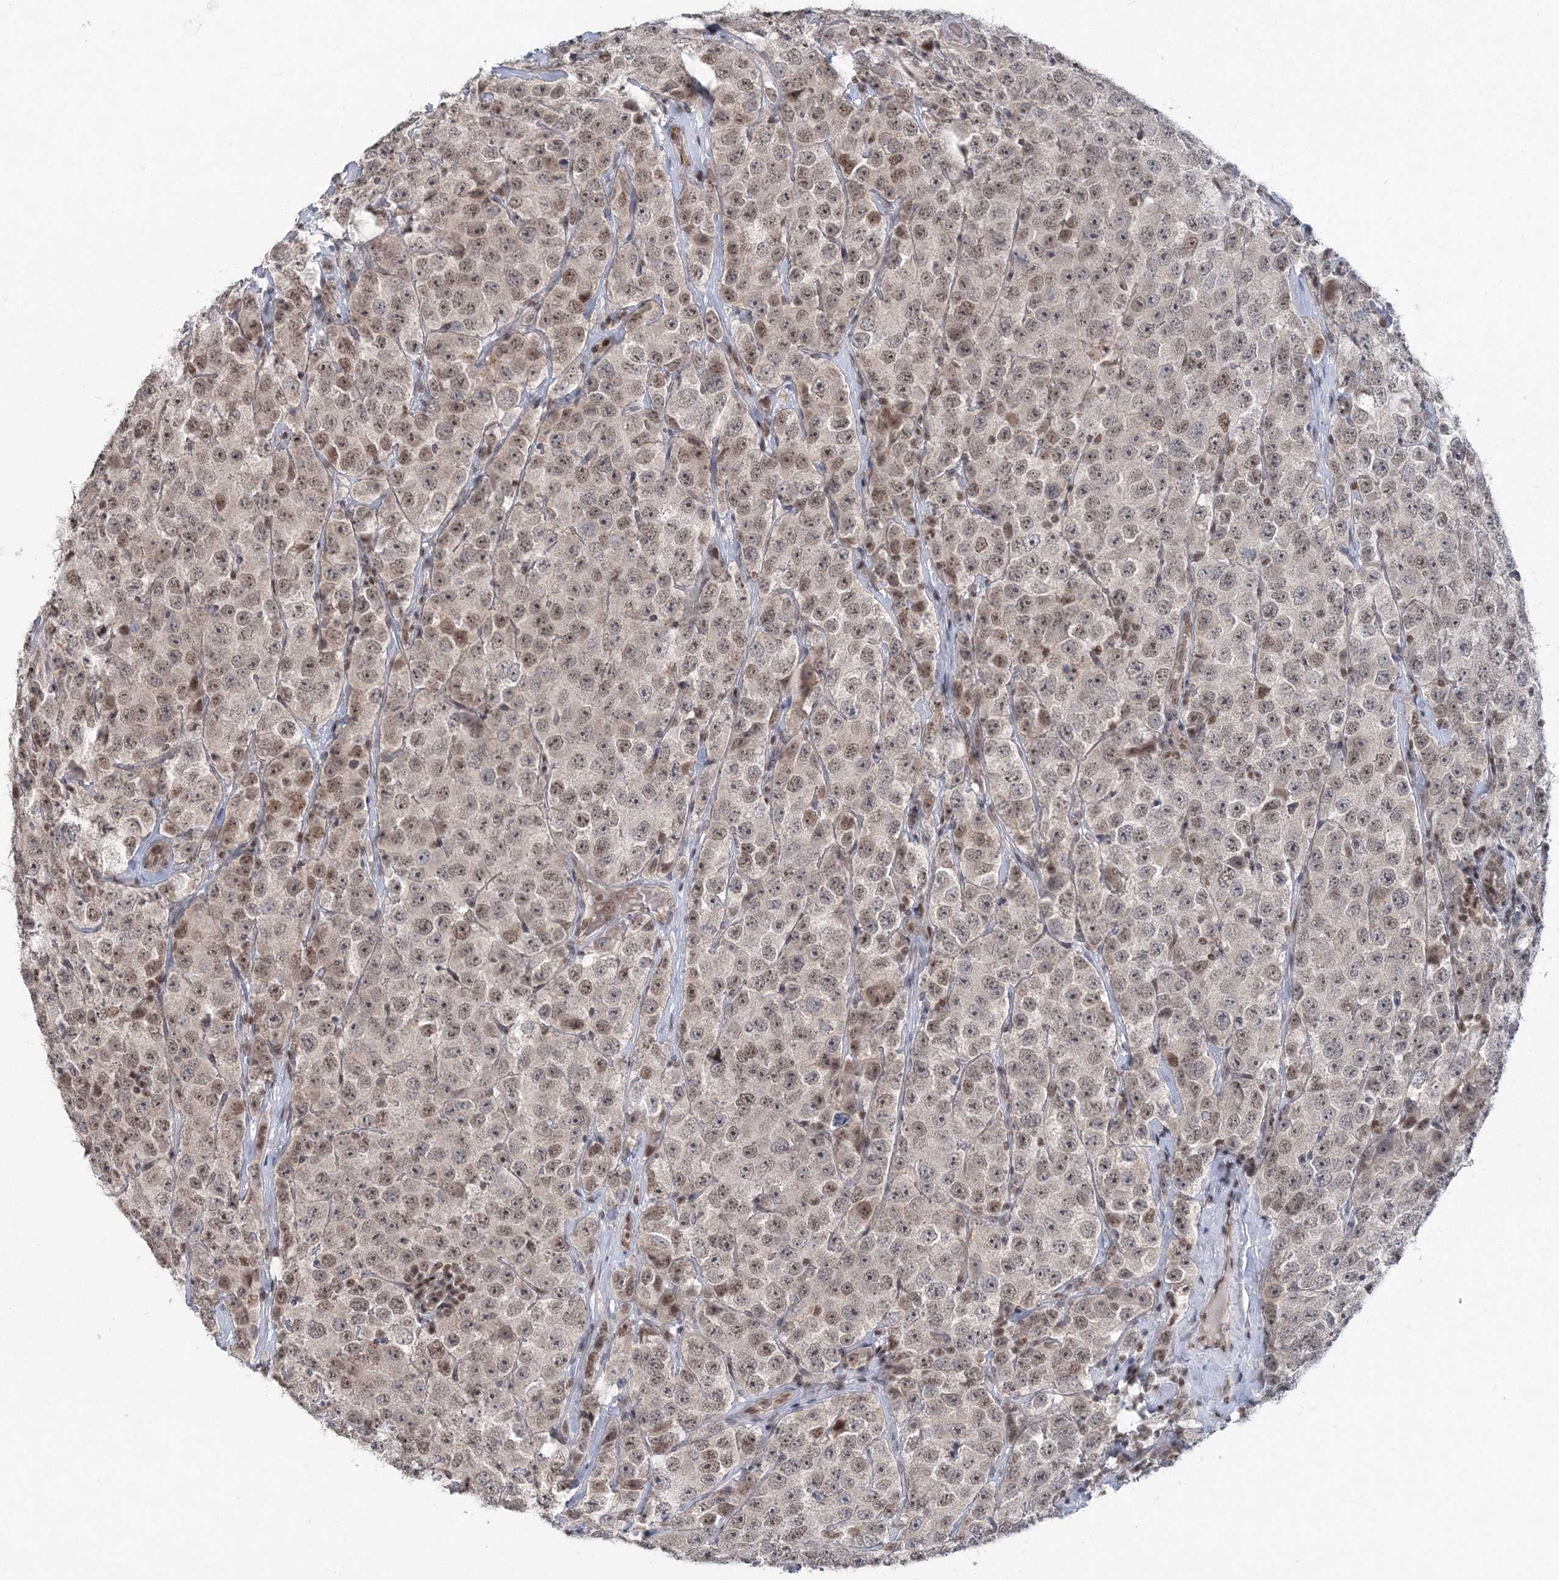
{"staining": {"intensity": "moderate", "quantity": ">75%", "location": "nuclear"}, "tissue": "testis cancer", "cell_type": "Tumor cells", "image_type": "cancer", "snomed": [{"axis": "morphology", "description": "Seminoma, NOS"}, {"axis": "topography", "description": "Testis"}], "caption": "Testis cancer stained with immunohistochemistry displays moderate nuclear staining in about >75% of tumor cells. (DAB = brown stain, brightfield microscopy at high magnification).", "gene": "PDS5A", "patient": {"sex": "male", "age": 28}}